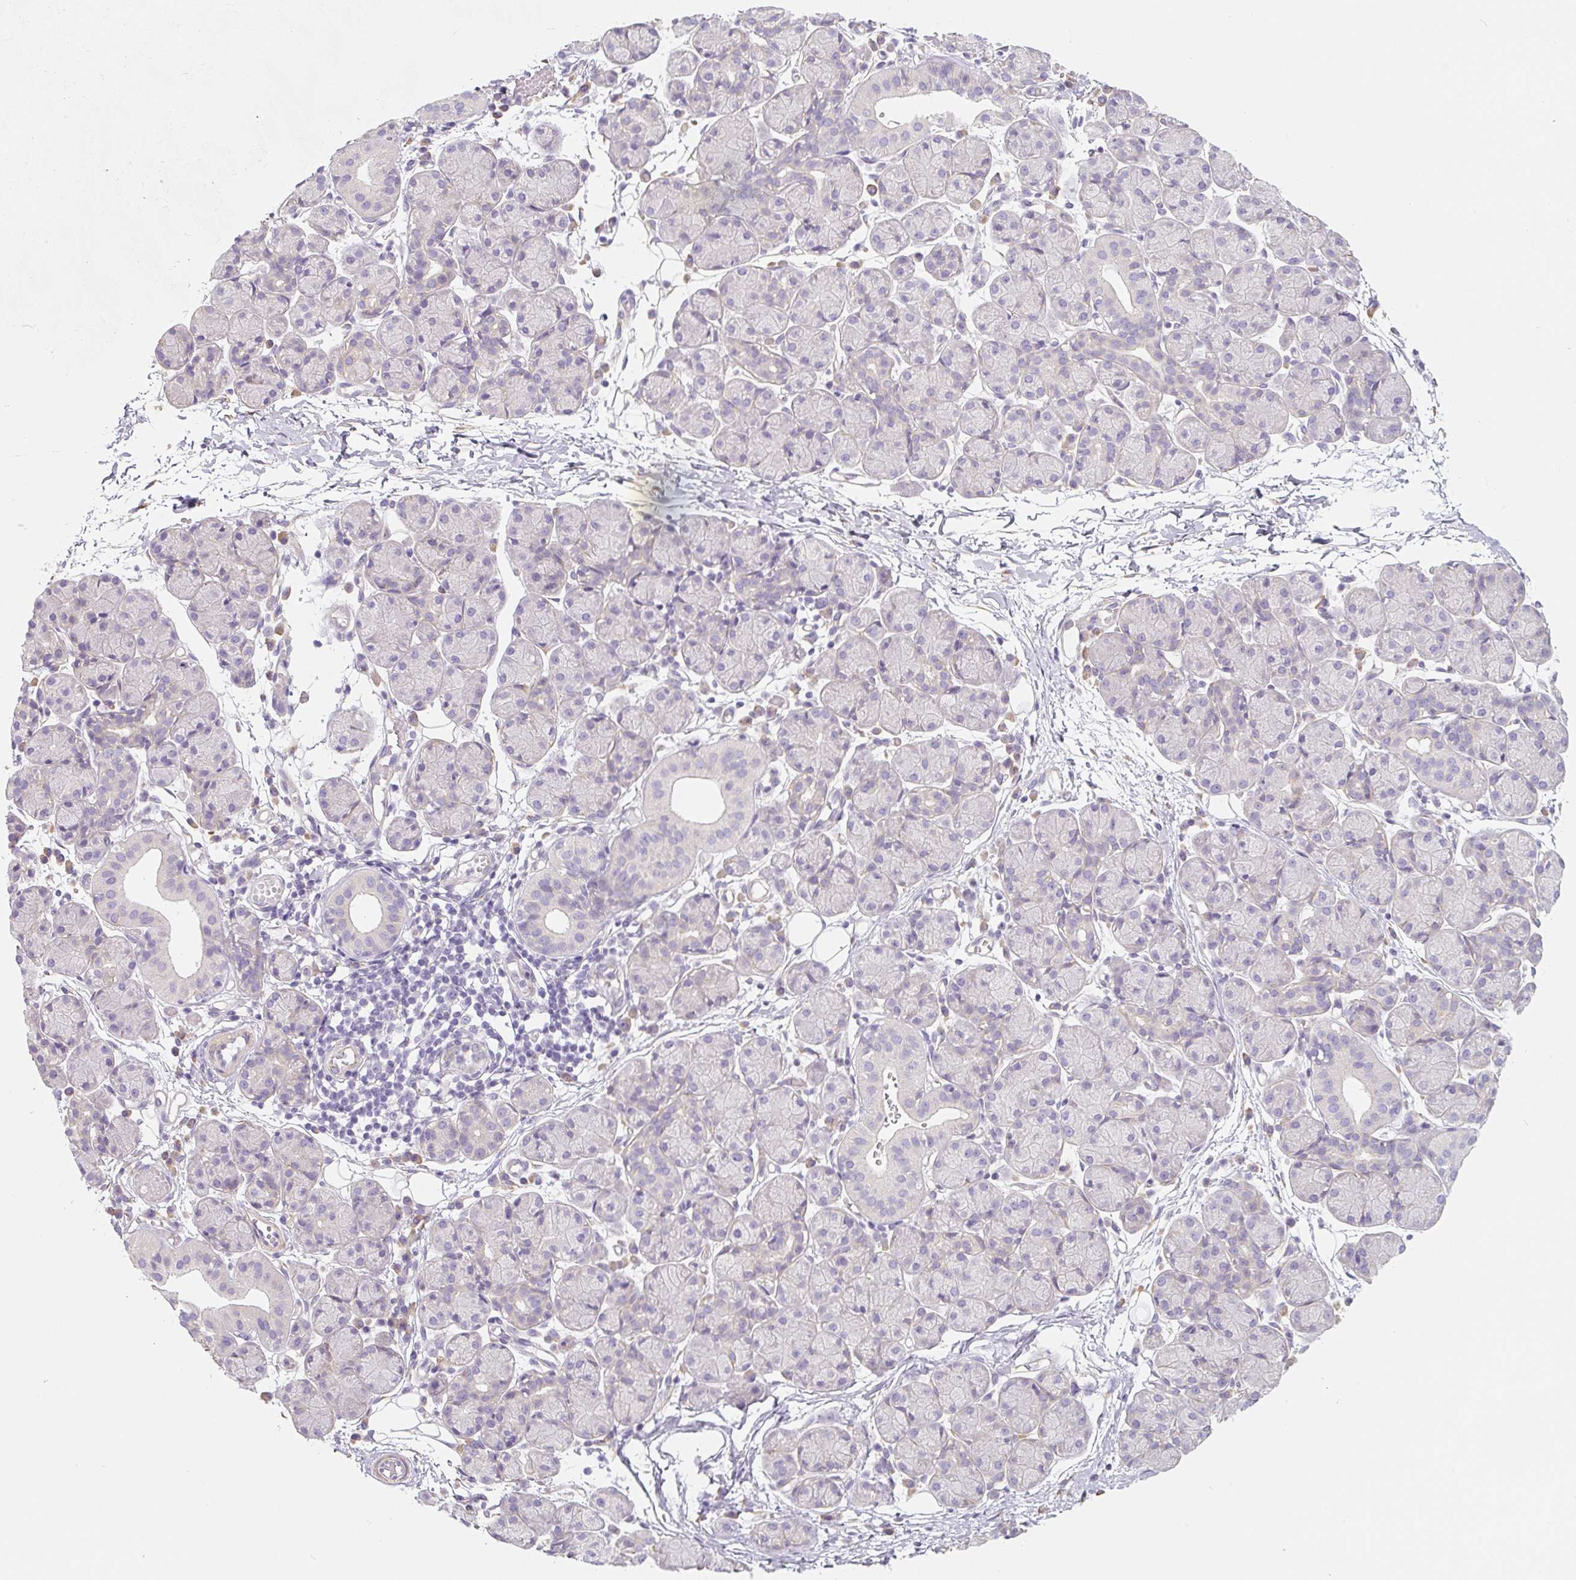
{"staining": {"intensity": "weak", "quantity": "<25%", "location": "cytoplasmic/membranous"}, "tissue": "salivary gland", "cell_type": "Glandular cells", "image_type": "normal", "snomed": [{"axis": "morphology", "description": "Normal tissue, NOS"}, {"axis": "morphology", "description": "Inflammation, NOS"}, {"axis": "topography", "description": "Lymph node"}, {"axis": "topography", "description": "Salivary gland"}], "caption": "Salivary gland was stained to show a protein in brown. There is no significant expression in glandular cells.", "gene": "PWWP3B", "patient": {"sex": "male", "age": 3}}